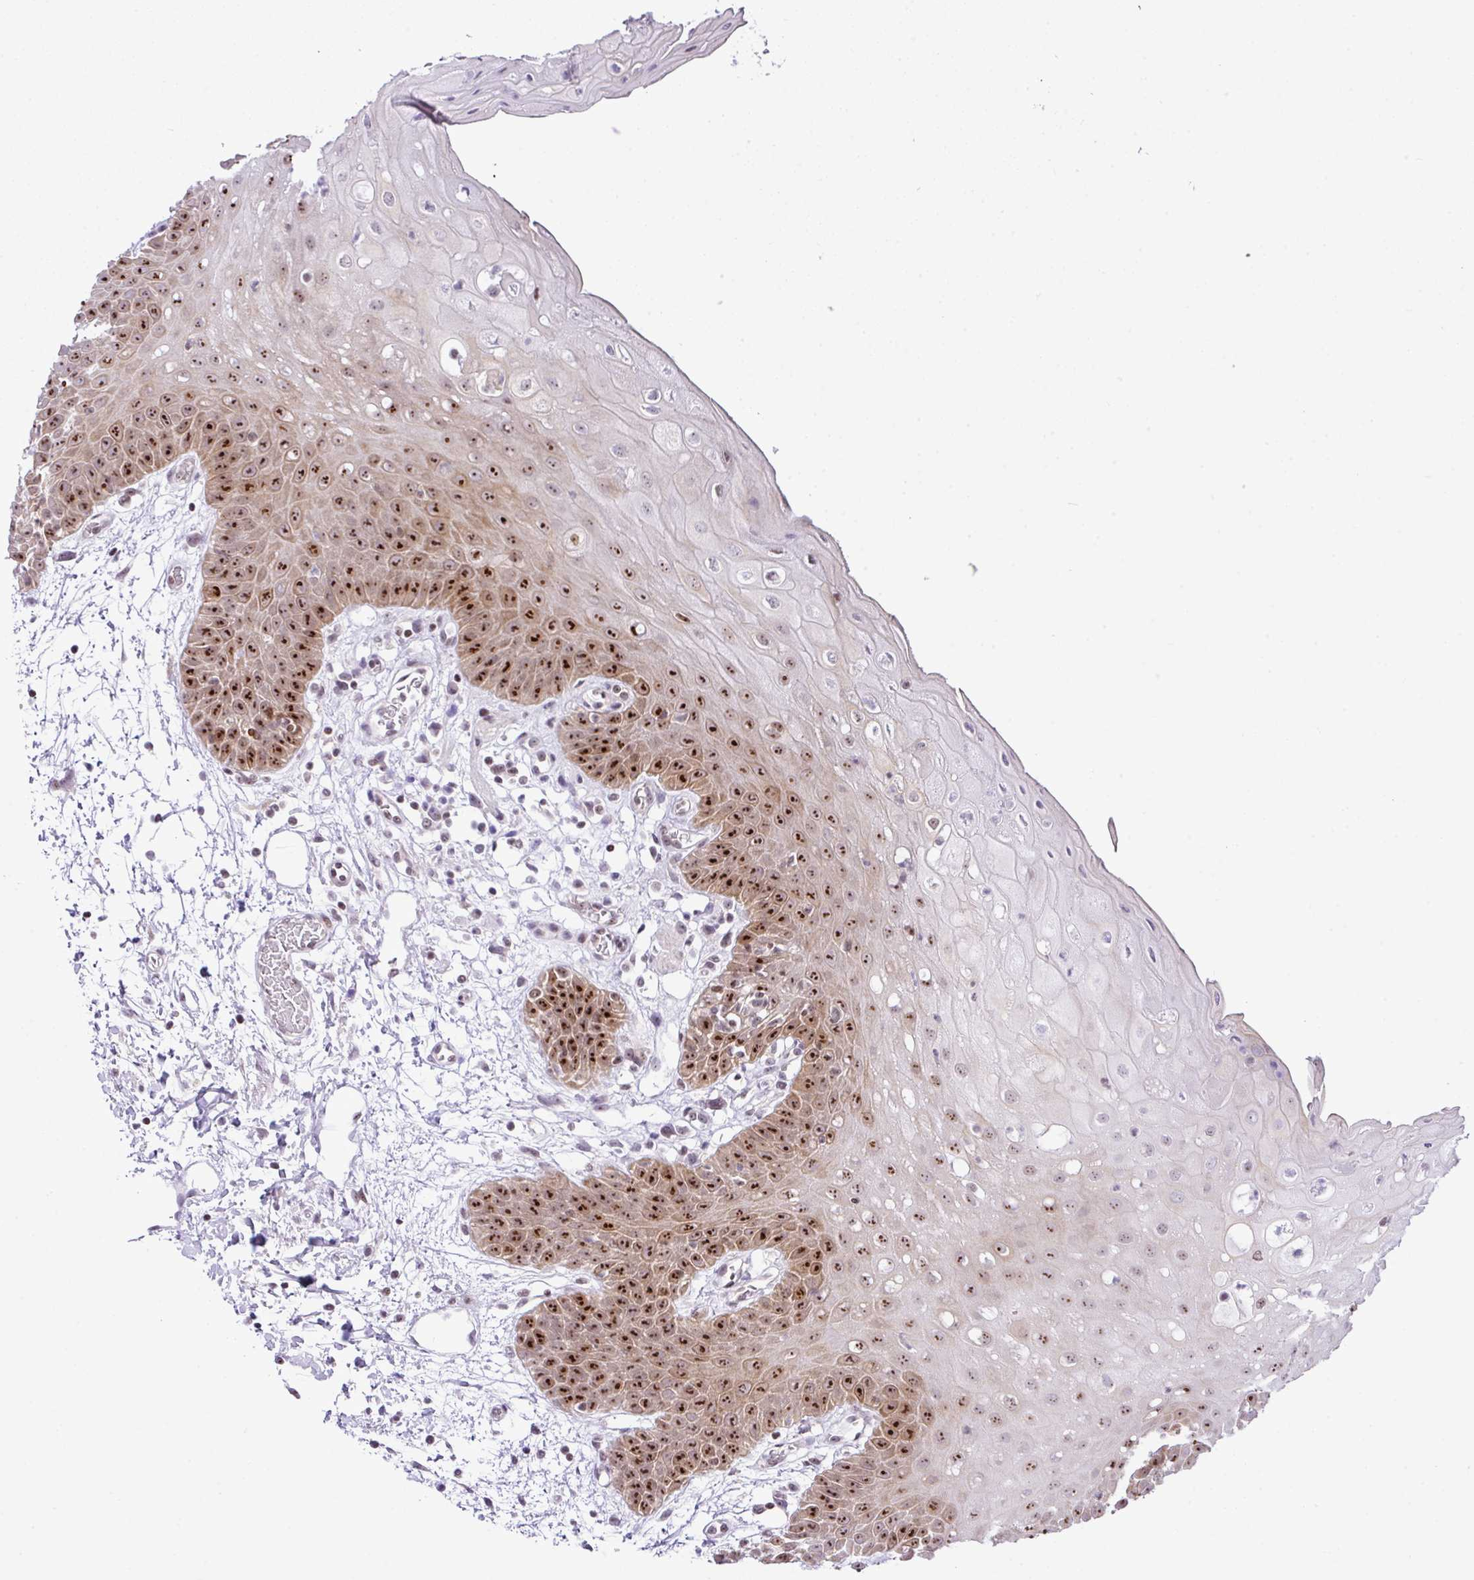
{"staining": {"intensity": "strong", "quantity": ">75%", "location": "nuclear"}, "tissue": "oral mucosa", "cell_type": "Squamous epithelial cells", "image_type": "normal", "snomed": [{"axis": "morphology", "description": "Normal tissue, NOS"}, {"axis": "topography", "description": "Oral tissue"}, {"axis": "topography", "description": "Tounge, NOS"}], "caption": "DAB immunohistochemical staining of benign oral mucosa displays strong nuclear protein positivity in approximately >75% of squamous epithelial cells. (IHC, brightfield microscopy, high magnification).", "gene": "CCDC137", "patient": {"sex": "female", "age": 59}}